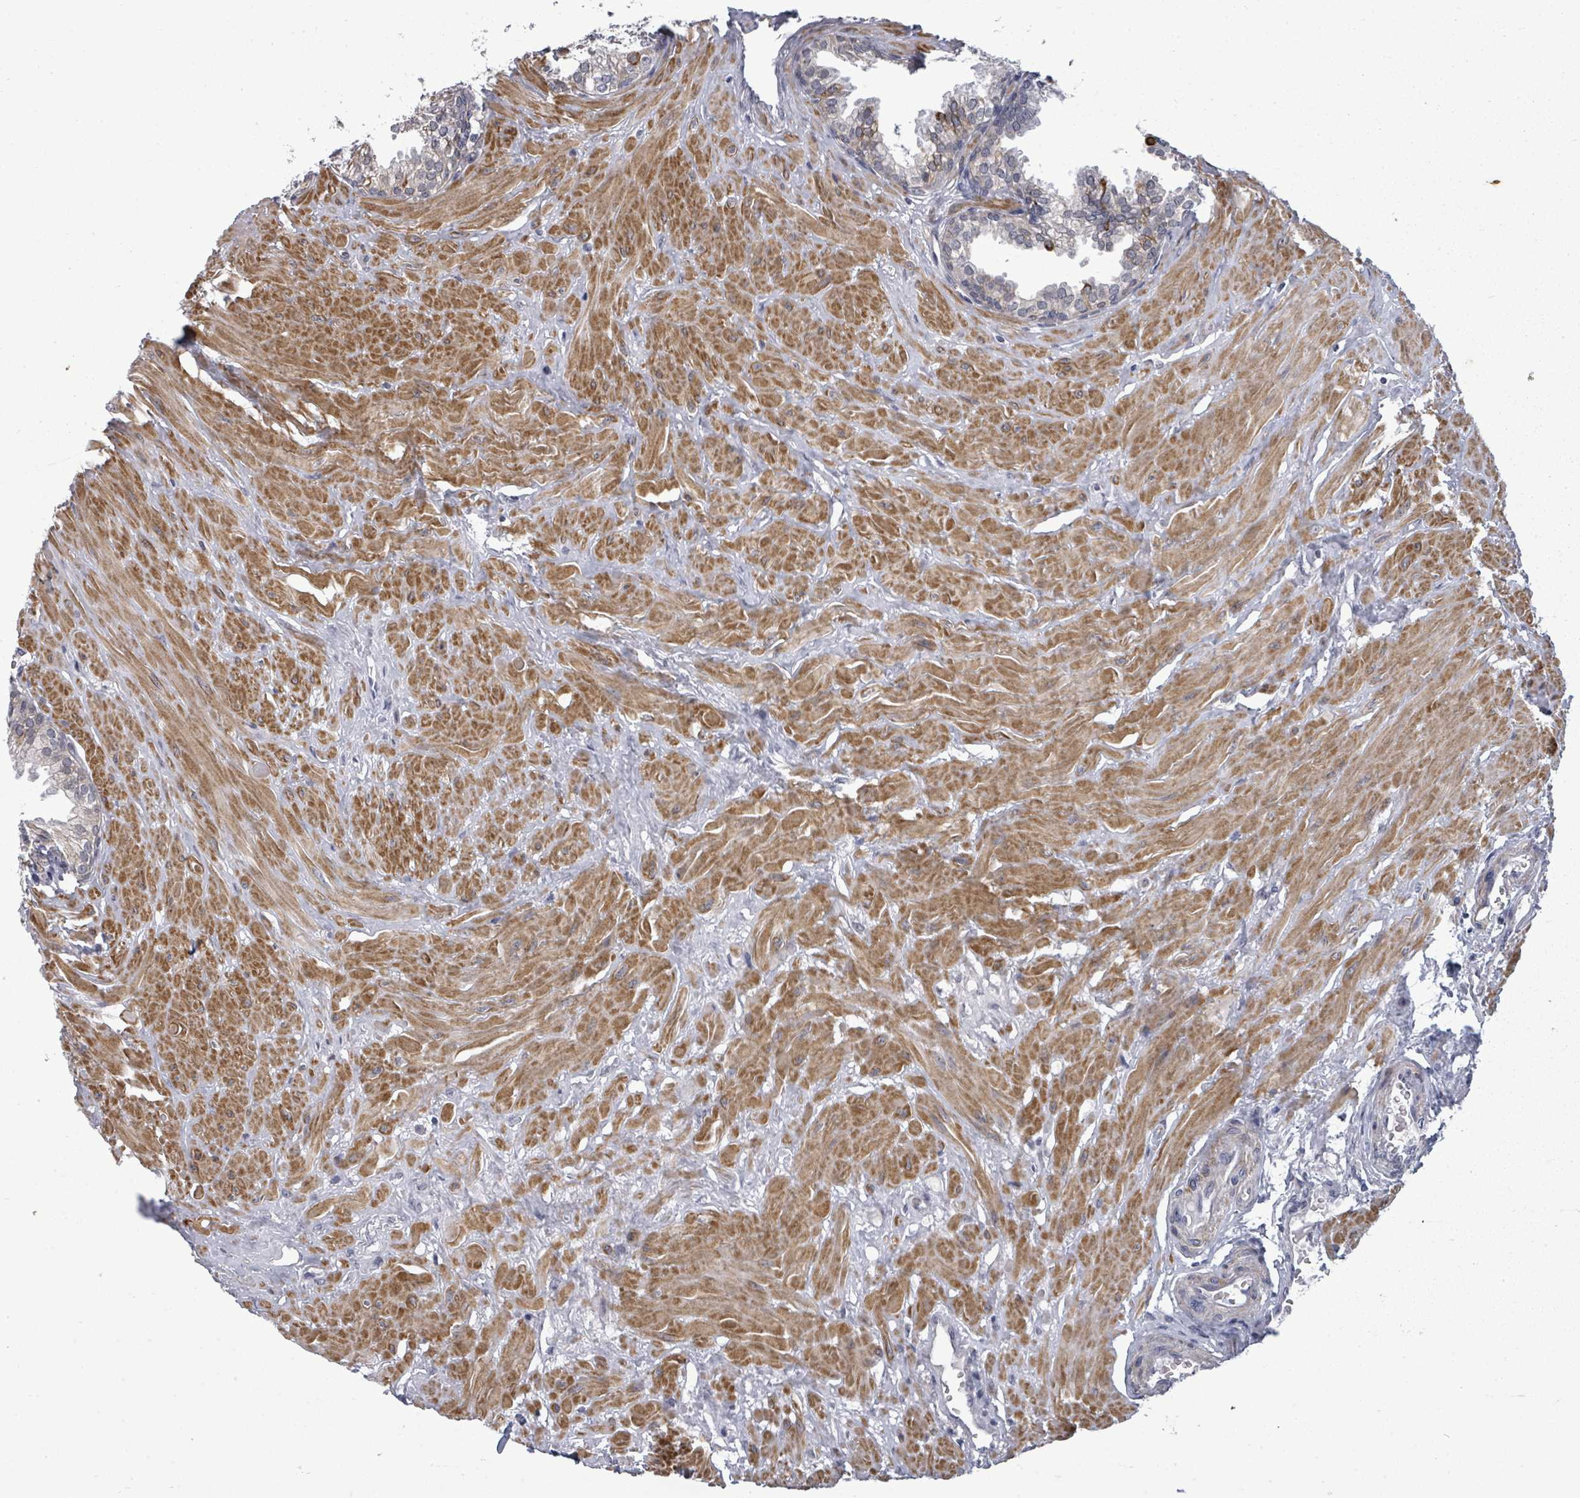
{"staining": {"intensity": "weak", "quantity": "<25%", "location": "cytoplasmic/membranous"}, "tissue": "prostate", "cell_type": "Glandular cells", "image_type": "normal", "snomed": [{"axis": "morphology", "description": "Normal tissue, NOS"}, {"axis": "topography", "description": "Prostate"}, {"axis": "topography", "description": "Peripheral nerve tissue"}], "caption": "This is a micrograph of immunohistochemistry staining of unremarkable prostate, which shows no positivity in glandular cells.", "gene": "PTPN20", "patient": {"sex": "male", "age": 55}}